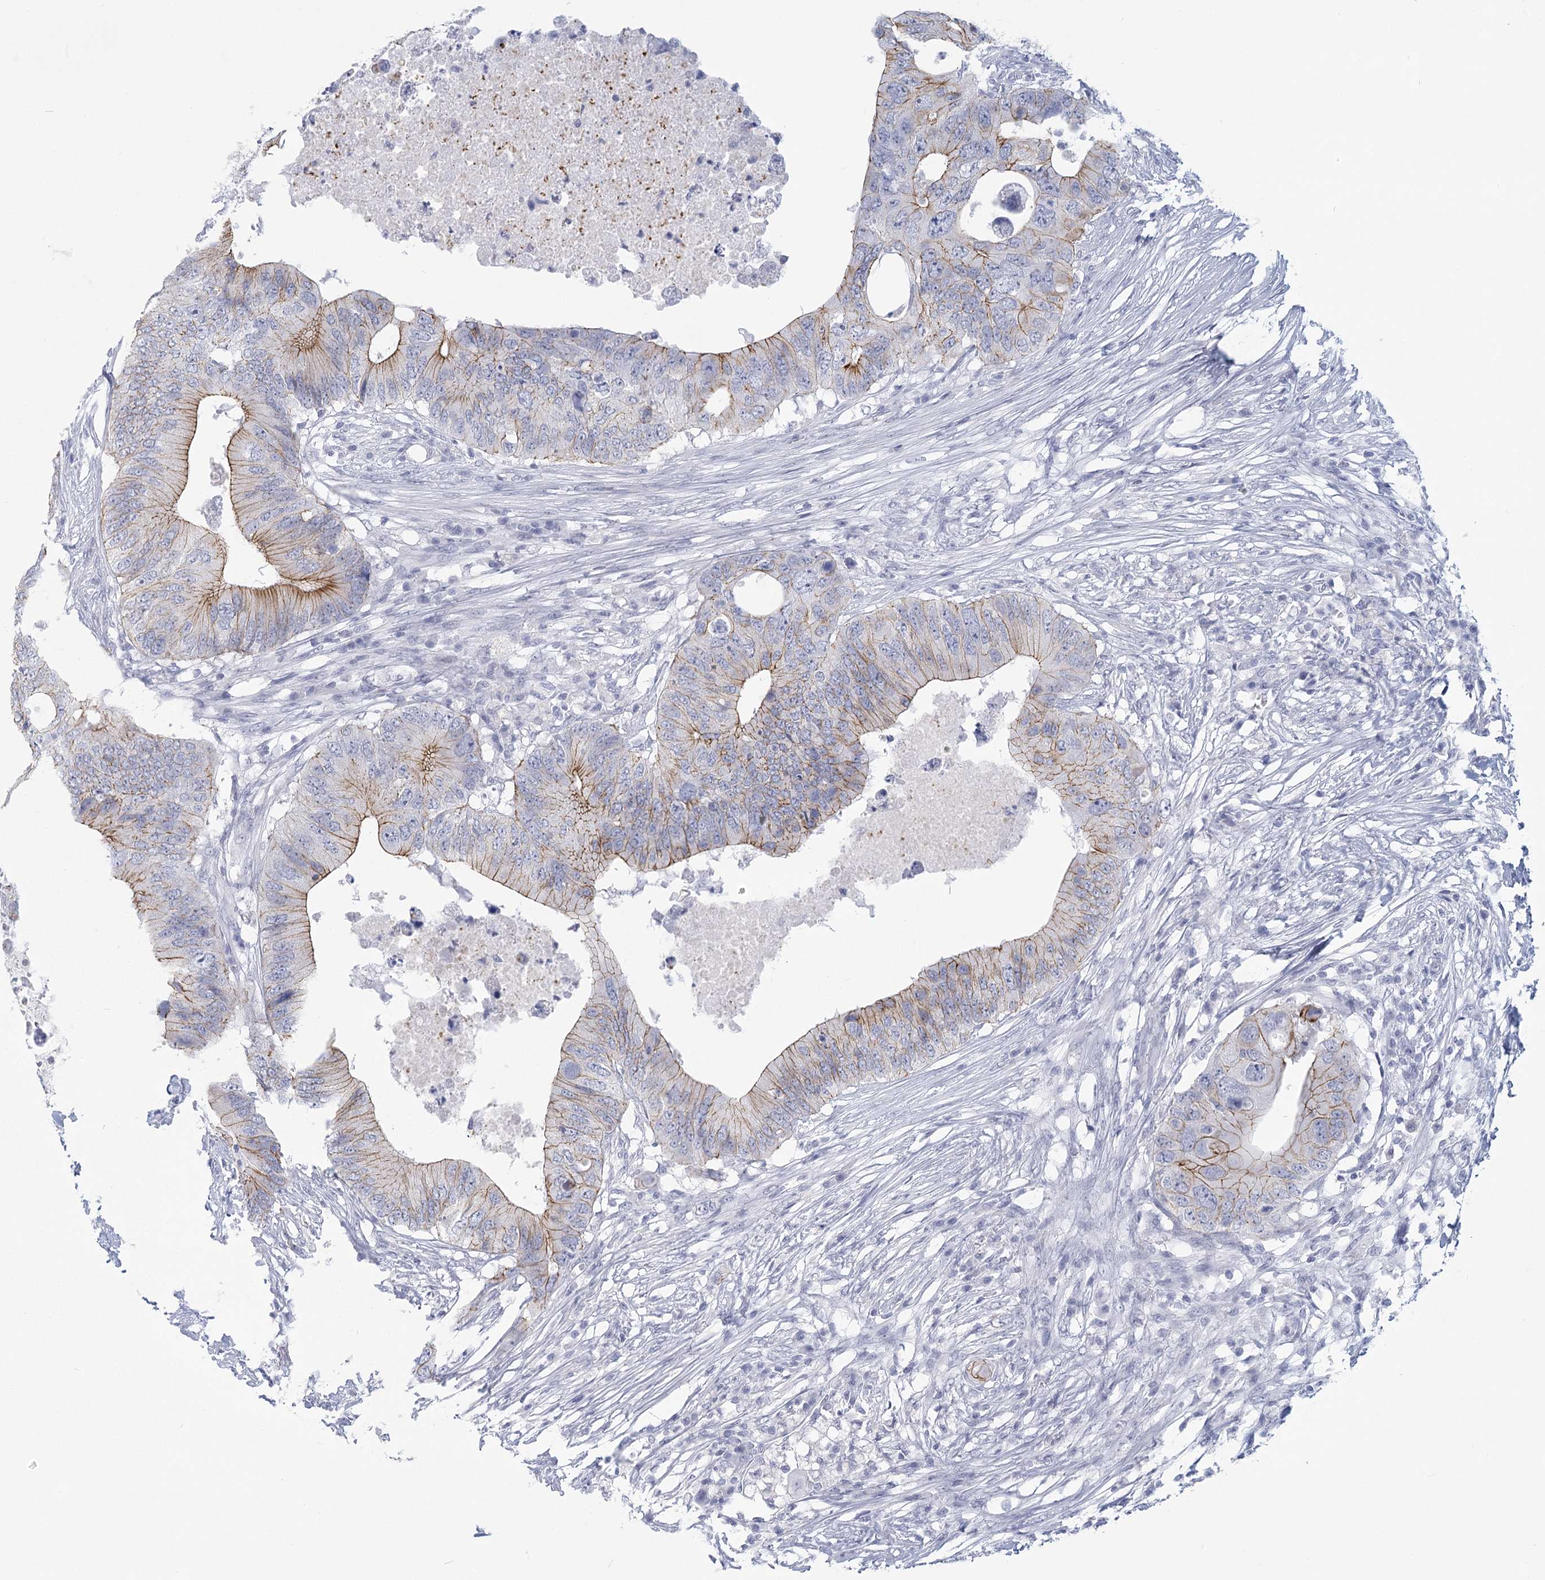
{"staining": {"intensity": "moderate", "quantity": "<25%", "location": "cytoplasmic/membranous"}, "tissue": "colorectal cancer", "cell_type": "Tumor cells", "image_type": "cancer", "snomed": [{"axis": "morphology", "description": "Adenocarcinoma, NOS"}, {"axis": "topography", "description": "Colon"}], "caption": "There is low levels of moderate cytoplasmic/membranous expression in tumor cells of colorectal cancer (adenocarcinoma), as demonstrated by immunohistochemical staining (brown color).", "gene": "WNT8B", "patient": {"sex": "male", "age": 71}}